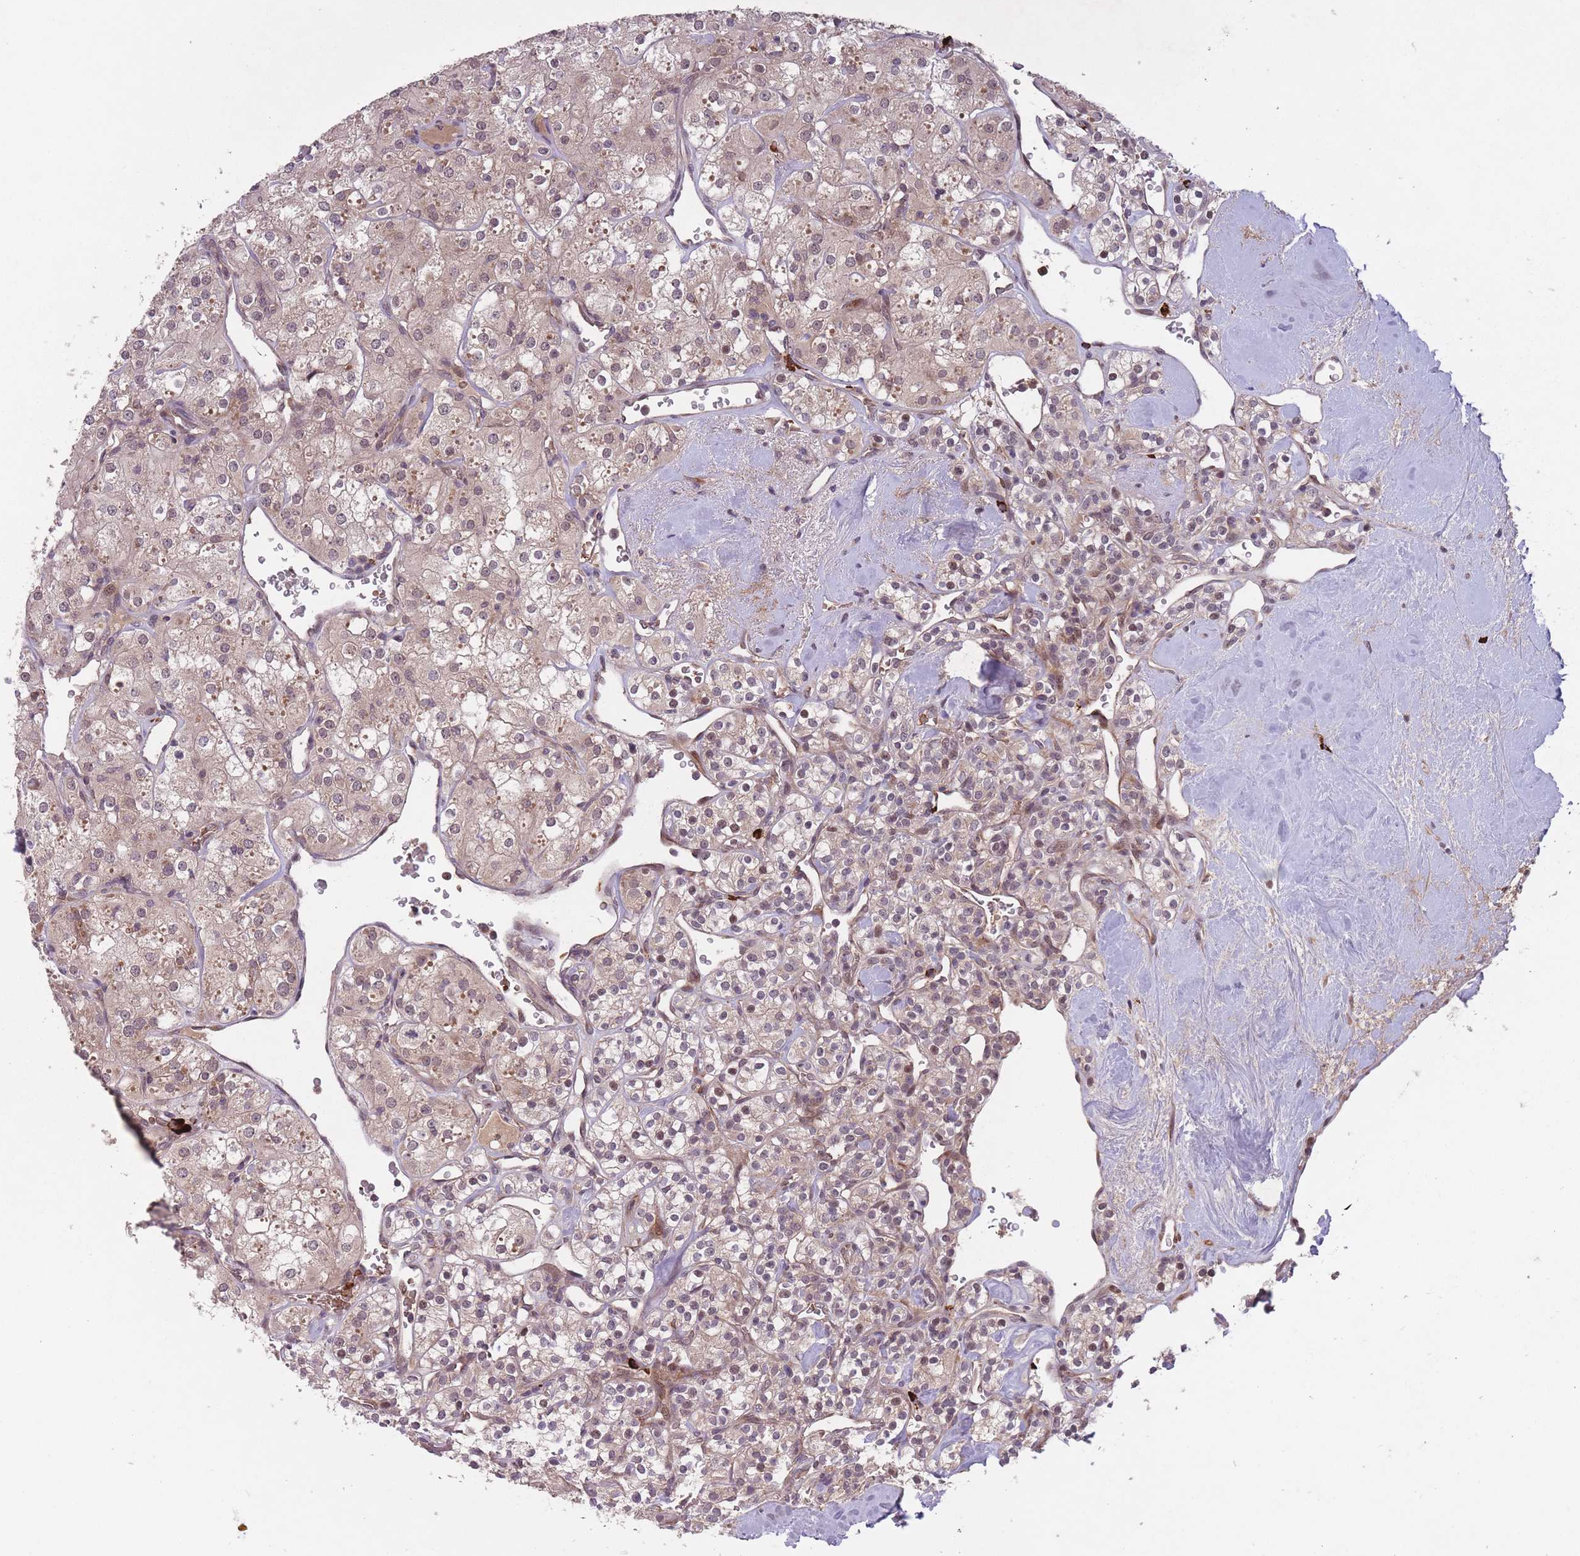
{"staining": {"intensity": "weak", "quantity": "25%-75%", "location": "cytoplasmic/membranous,nuclear"}, "tissue": "renal cancer", "cell_type": "Tumor cells", "image_type": "cancer", "snomed": [{"axis": "morphology", "description": "Adenocarcinoma, NOS"}, {"axis": "topography", "description": "Kidney"}], "caption": "Immunohistochemical staining of renal cancer (adenocarcinoma) displays weak cytoplasmic/membranous and nuclear protein positivity in approximately 25%-75% of tumor cells. The protein of interest is stained brown, and the nuclei are stained in blue (DAB IHC with brightfield microscopy, high magnification).", "gene": "SECTM1", "patient": {"sex": "male", "age": 77}}